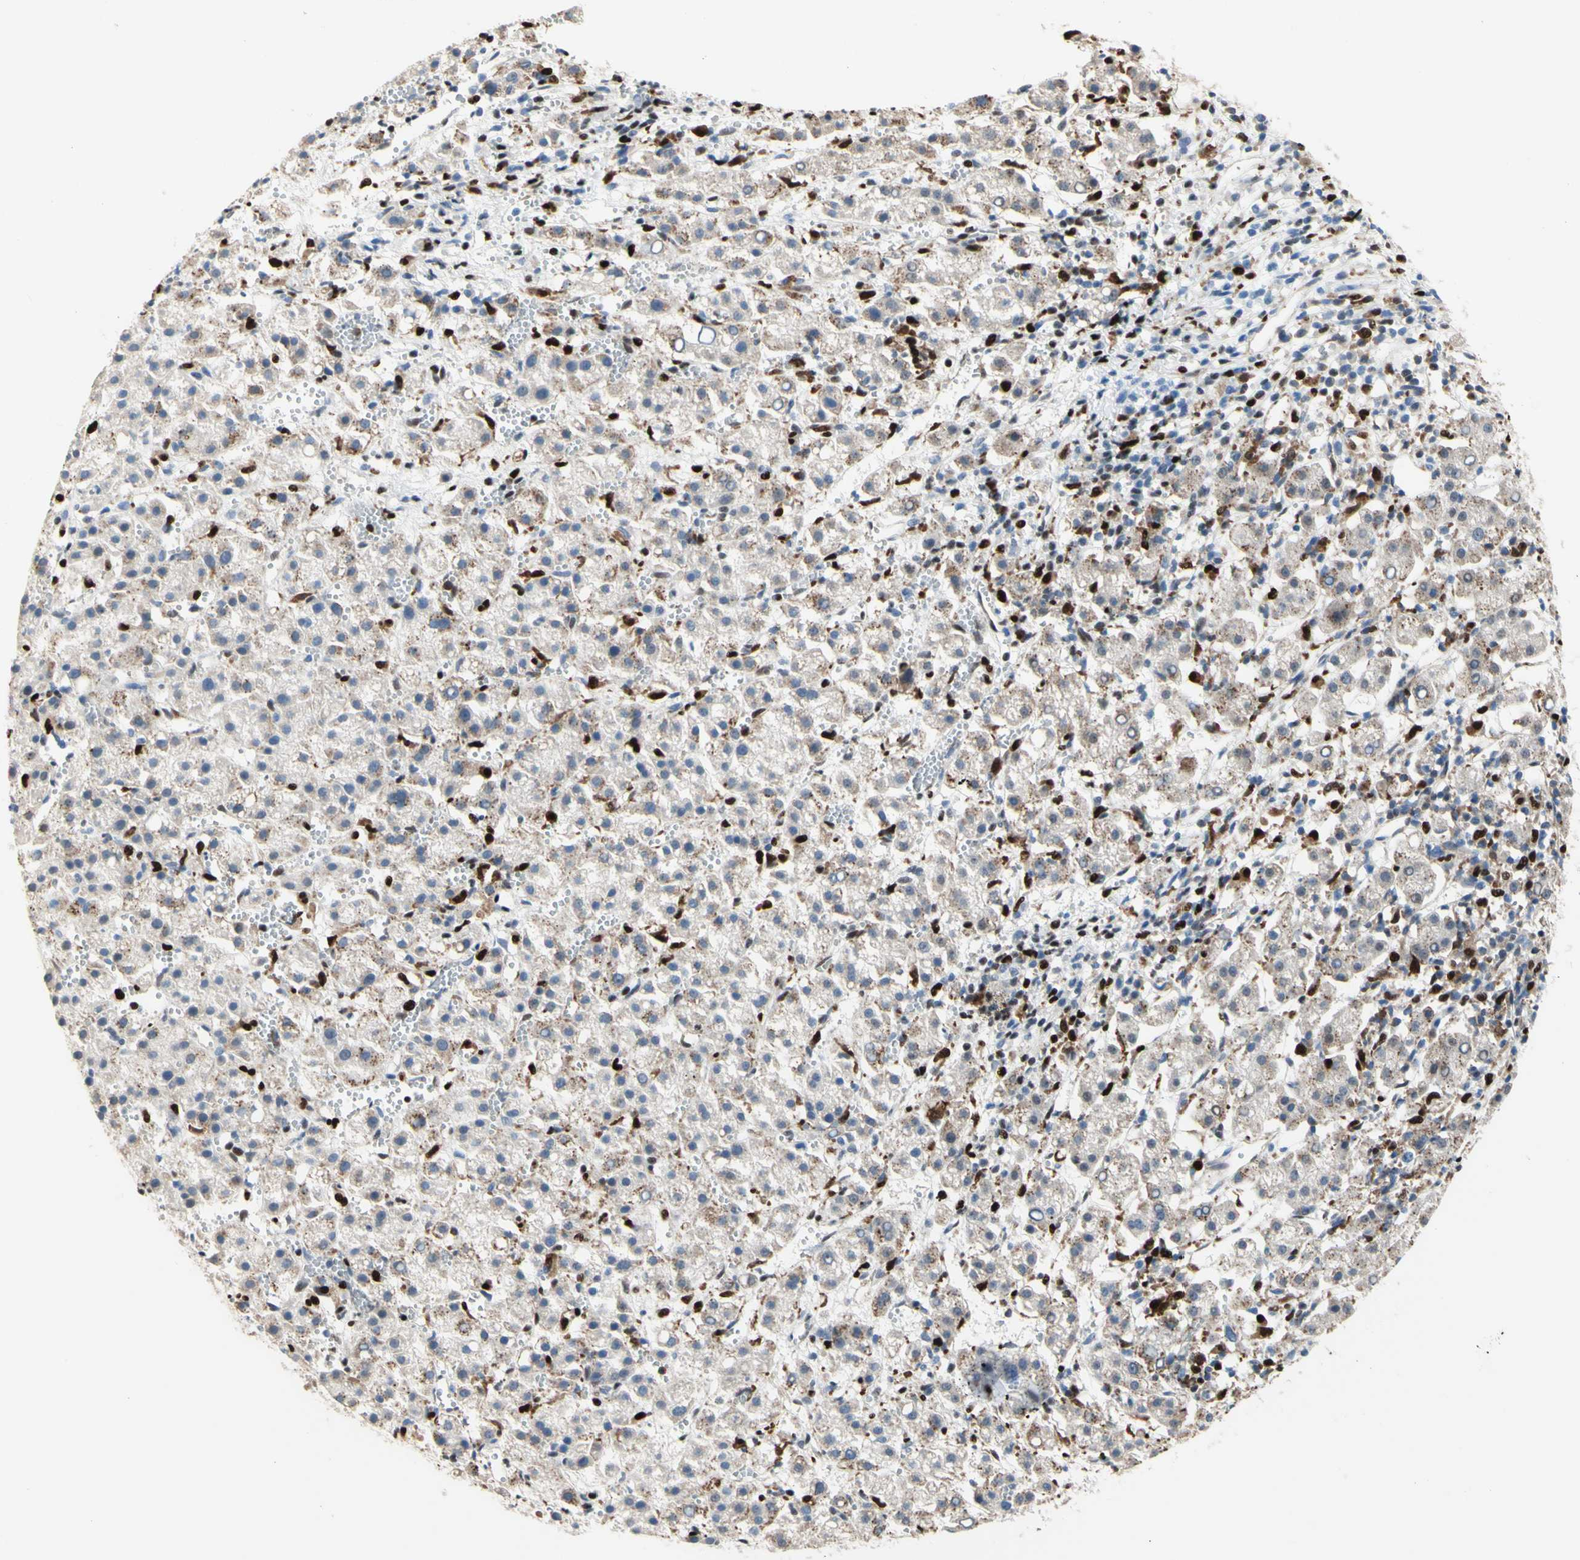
{"staining": {"intensity": "weak", "quantity": "25%-75%", "location": "cytoplasmic/membranous"}, "tissue": "liver cancer", "cell_type": "Tumor cells", "image_type": "cancer", "snomed": [{"axis": "morphology", "description": "Carcinoma, Hepatocellular, NOS"}, {"axis": "topography", "description": "Liver"}], "caption": "Brown immunohistochemical staining in liver hepatocellular carcinoma demonstrates weak cytoplasmic/membranous positivity in about 25%-75% of tumor cells.", "gene": "EED", "patient": {"sex": "female", "age": 58}}